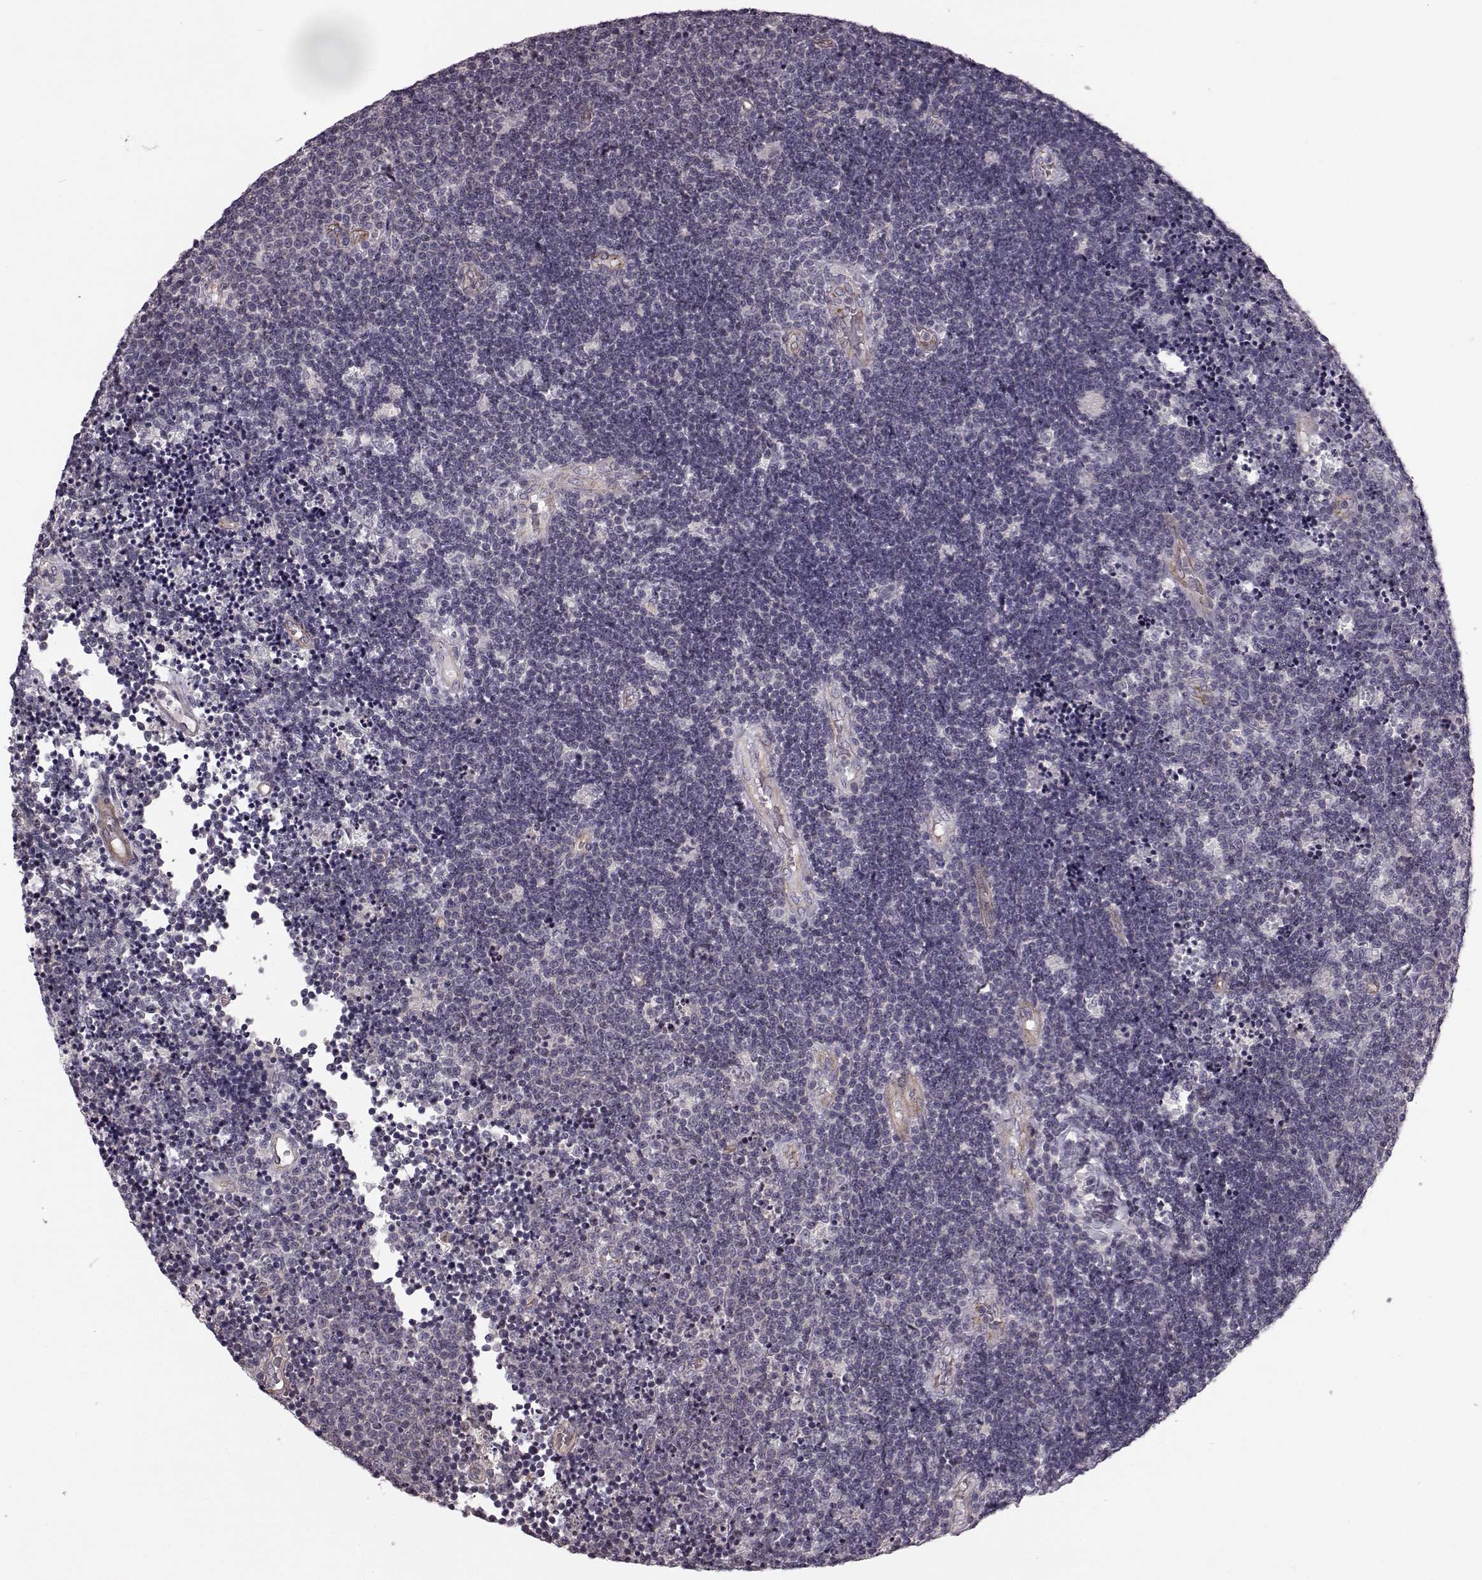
{"staining": {"intensity": "negative", "quantity": "none", "location": "none"}, "tissue": "lymphoma", "cell_type": "Tumor cells", "image_type": "cancer", "snomed": [{"axis": "morphology", "description": "Malignant lymphoma, non-Hodgkin's type, Low grade"}, {"axis": "topography", "description": "Brain"}], "caption": "Lymphoma was stained to show a protein in brown. There is no significant expression in tumor cells.", "gene": "SLC22A18", "patient": {"sex": "female", "age": 66}}